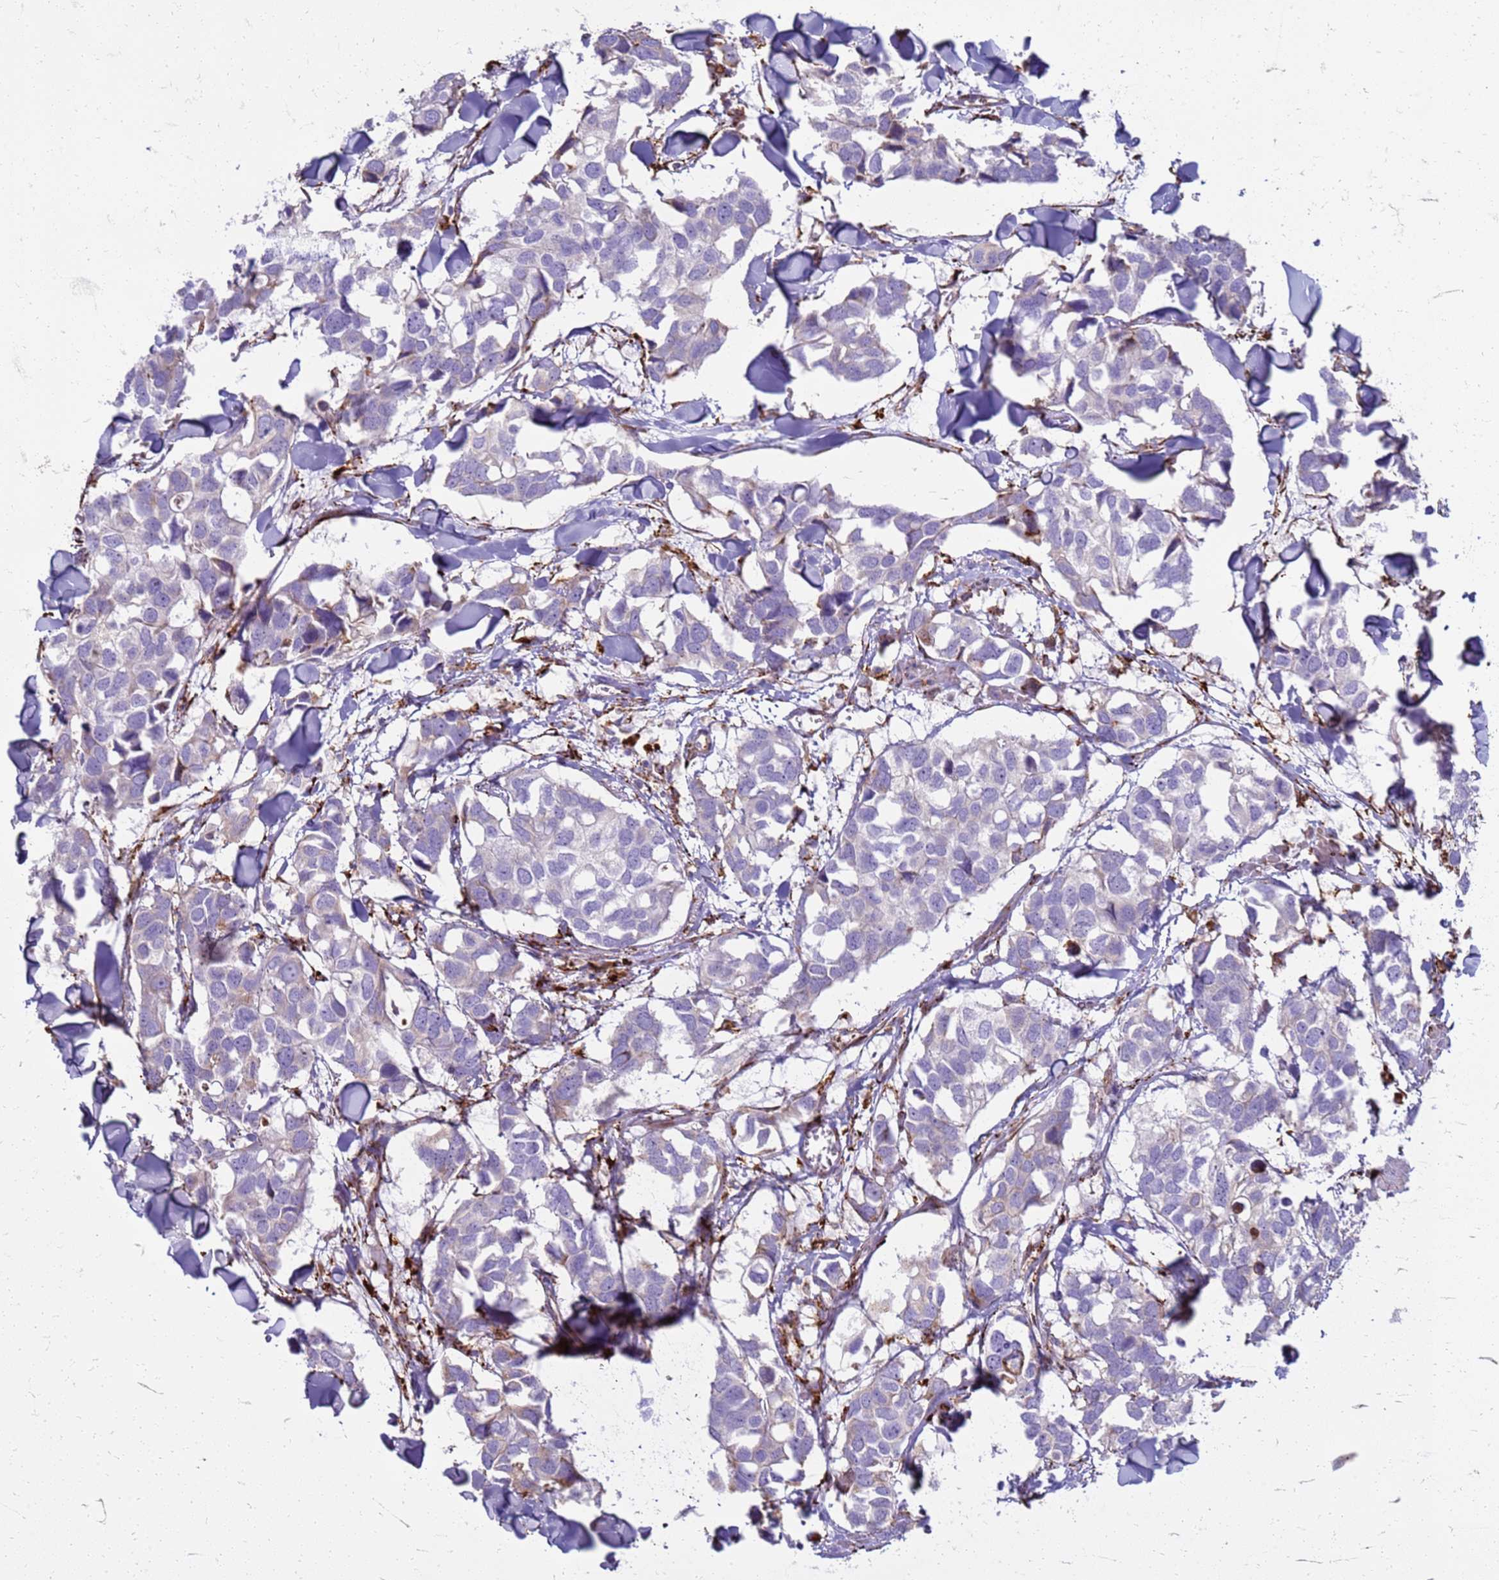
{"staining": {"intensity": "negative", "quantity": "none", "location": "none"}, "tissue": "breast cancer", "cell_type": "Tumor cells", "image_type": "cancer", "snomed": [{"axis": "morphology", "description": "Duct carcinoma"}, {"axis": "topography", "description": "Breast"}], "caption": "An immunohistochemistry (IHC) histopathology image of breast infiltrating ductal carcinoma is shown. There is no staining in tumor cells of breast infiltrating ductal carcinoma.", "gene": "PDK3", "patient": {"sex": "female", "age": 83}}